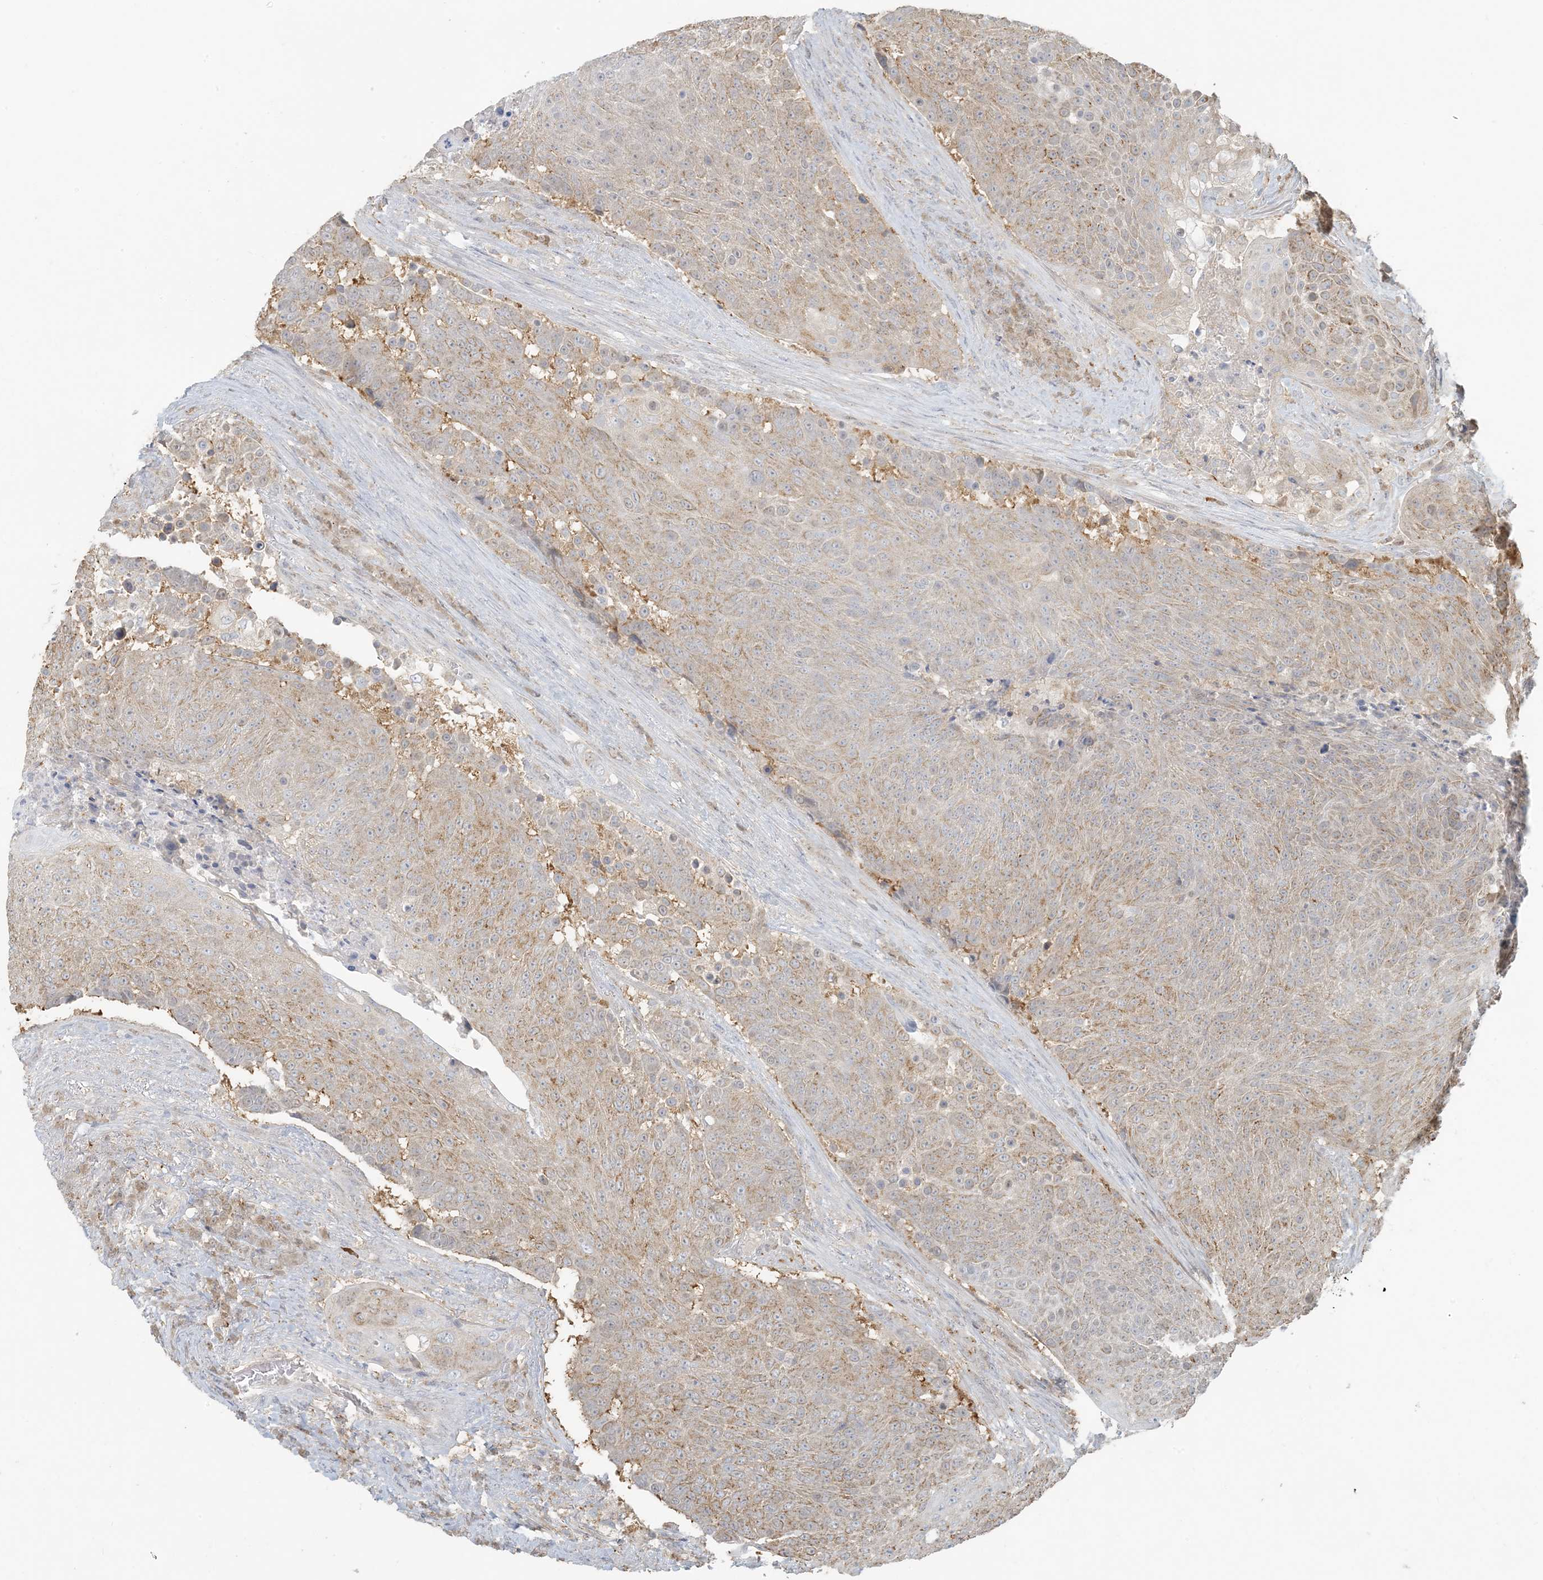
{"staining": {"intensity": "weak", "quantity": "25%-75%", "location": "cytoplasmic/membranous"}, "tissue": "urothelial cancer", "cell_type": "Tumor cells", "image_type": "cancer", "snomed": [{"axis": "morphology", "description": "Urothelial carcinoma, High grade"}, {"axis": "topography", "description": "Urinary bladder"}], "caption": "Urothelial cancer stained for a protein displays weak cytoplasmic/membranous positivity in tumor cells. The staining was performed using DAB (3,3'-diaminobenzidine) to visualize the protein expression in brown, while the nuclei were stained in blue with hematoxylin (Magnification: 20x).", "gene": "HACL1", "patient": {"sex": "female", "age": 63}}